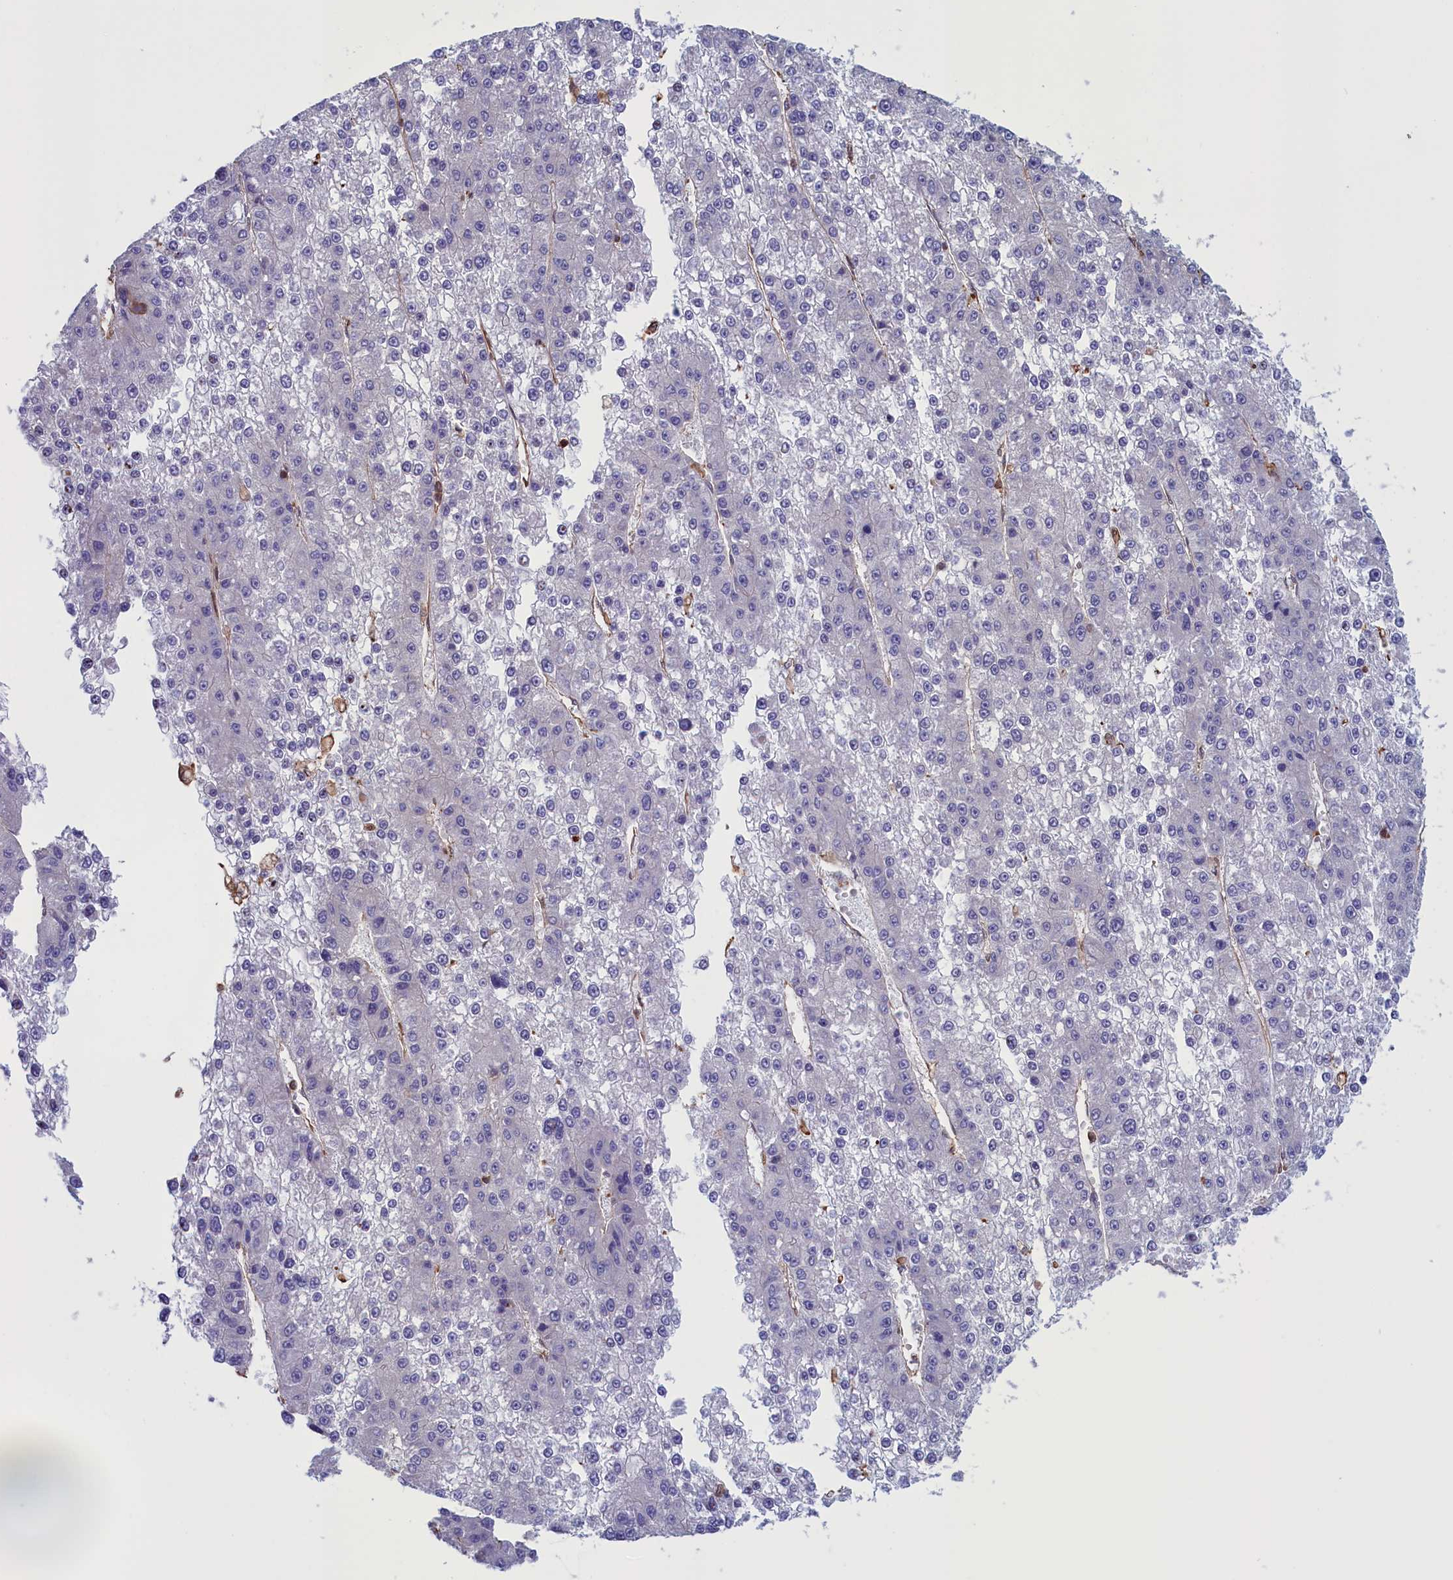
{"staining": {"intensity": "negative", "quantity": "none", "location": "none"}, "tissue": "liver cancer", "cell_type": "Tumor cells", "image_type": "cancer", "snomed": [{"axis": "morphology", "description": "Carcinoma, Hepatocellular, NOS"}, {"axis": "topography", "description": "Liver"}], "caption": "DAB (3,3'-diaminobenzidine) immunohistochemical staining of human liver cancer reveals no significant staining in tumor cells. (Brightfield microscopy of DAB (3,3'-diaminobenzidine) immunohistochemistry at high magnification).", "gene": "ARHGAP18", "patient": {"sex": "female", "age": 73}}